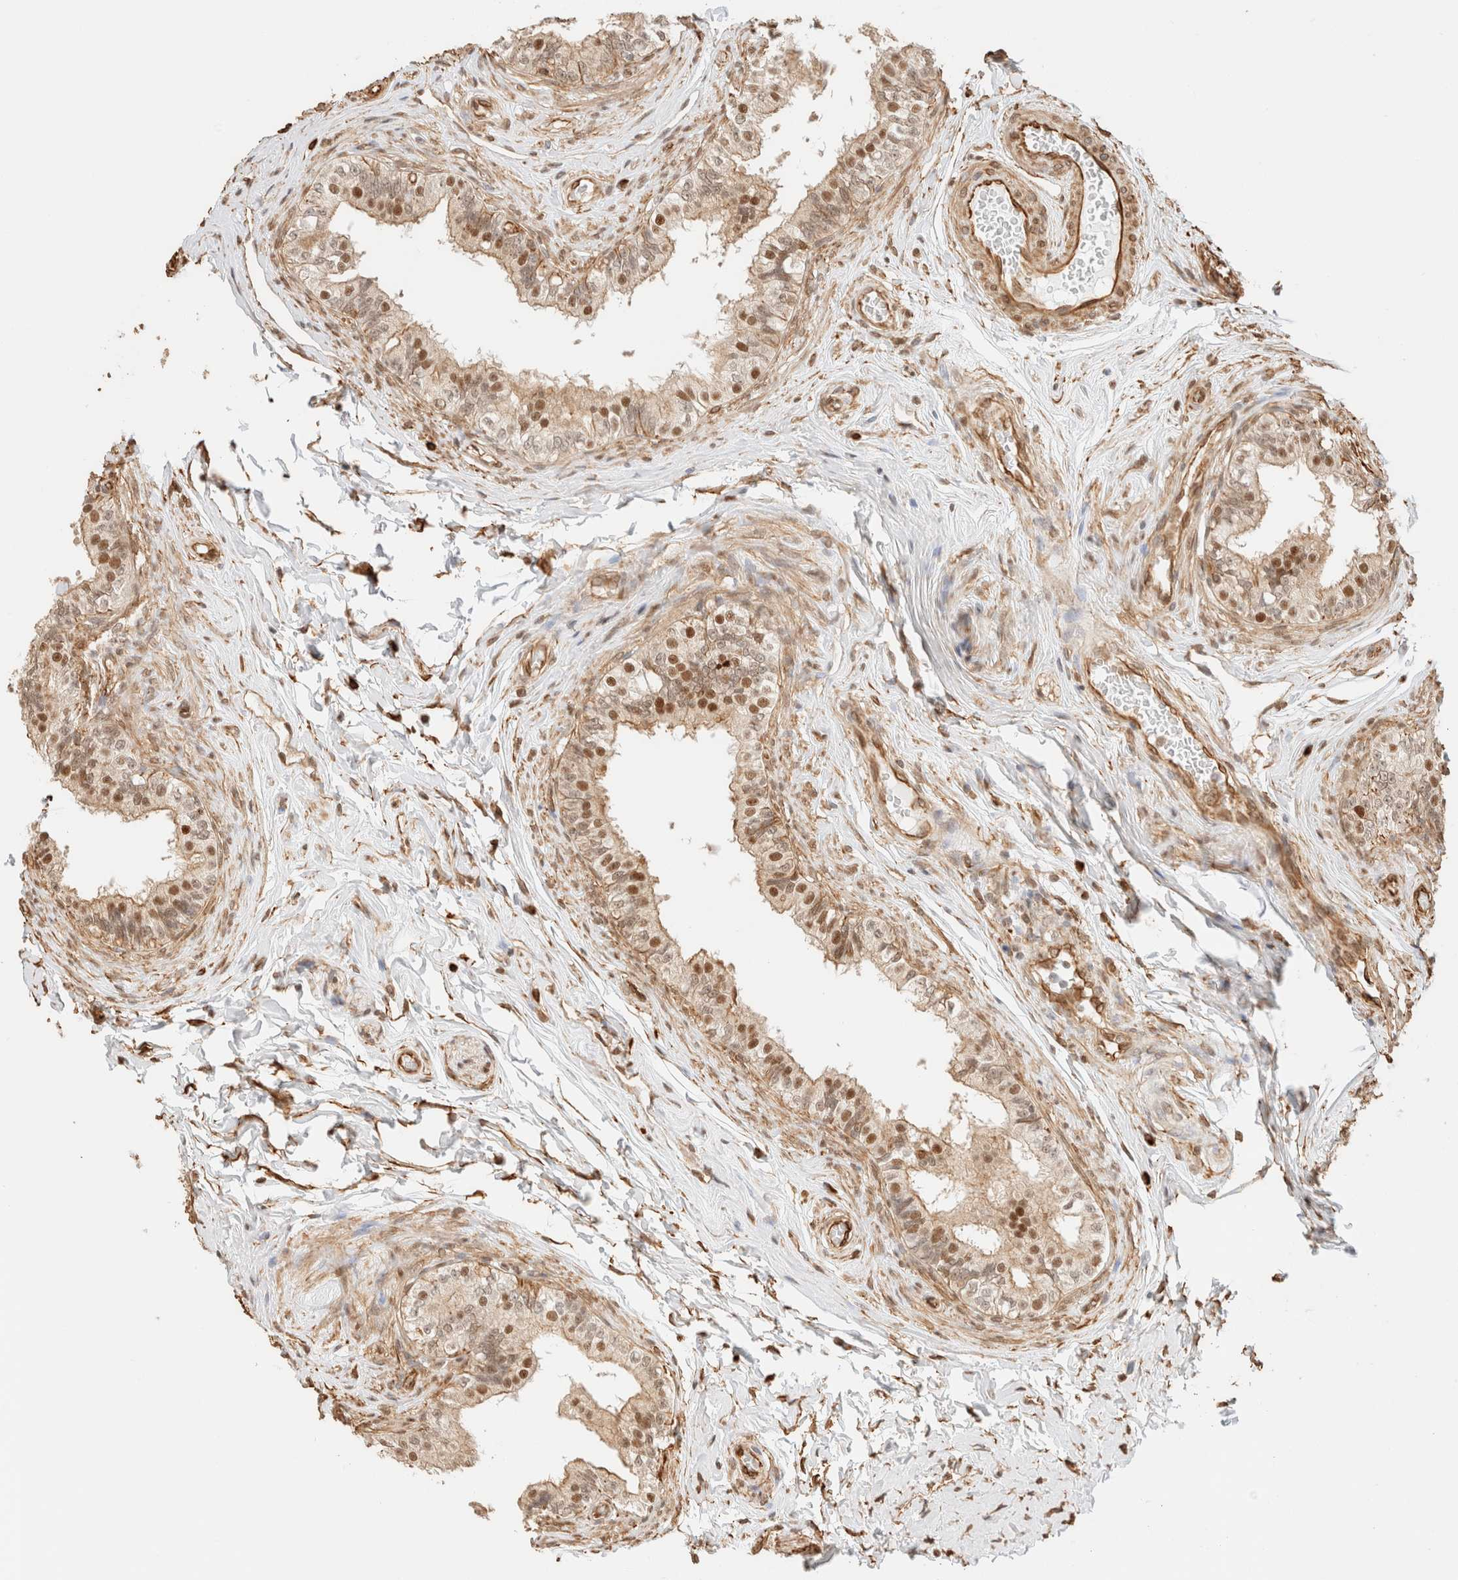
{"staining": {"intensity": "moderate", "quantity": ">75%", "location": "cytoplasmic/membranous,nuclear"}, "tissue": "epididymis", "cell_type": "Glandular cells", "image_type": "normal", "snomed": [{"axis": "morphology", "description": "Normal tissue, NOS"}, {"axis": "topography", "description": "Testis"}, {"axis": "topography", "description": "Epididymis"}], "caption": "Human epididymis stained for a protein (brown) displays moderate cytoplasmic/membranous,nuclear positive staining in approximately >75% of glandular cells.", "gene": "ARID5A", "patient": {"sex": "male", "age": 36}}